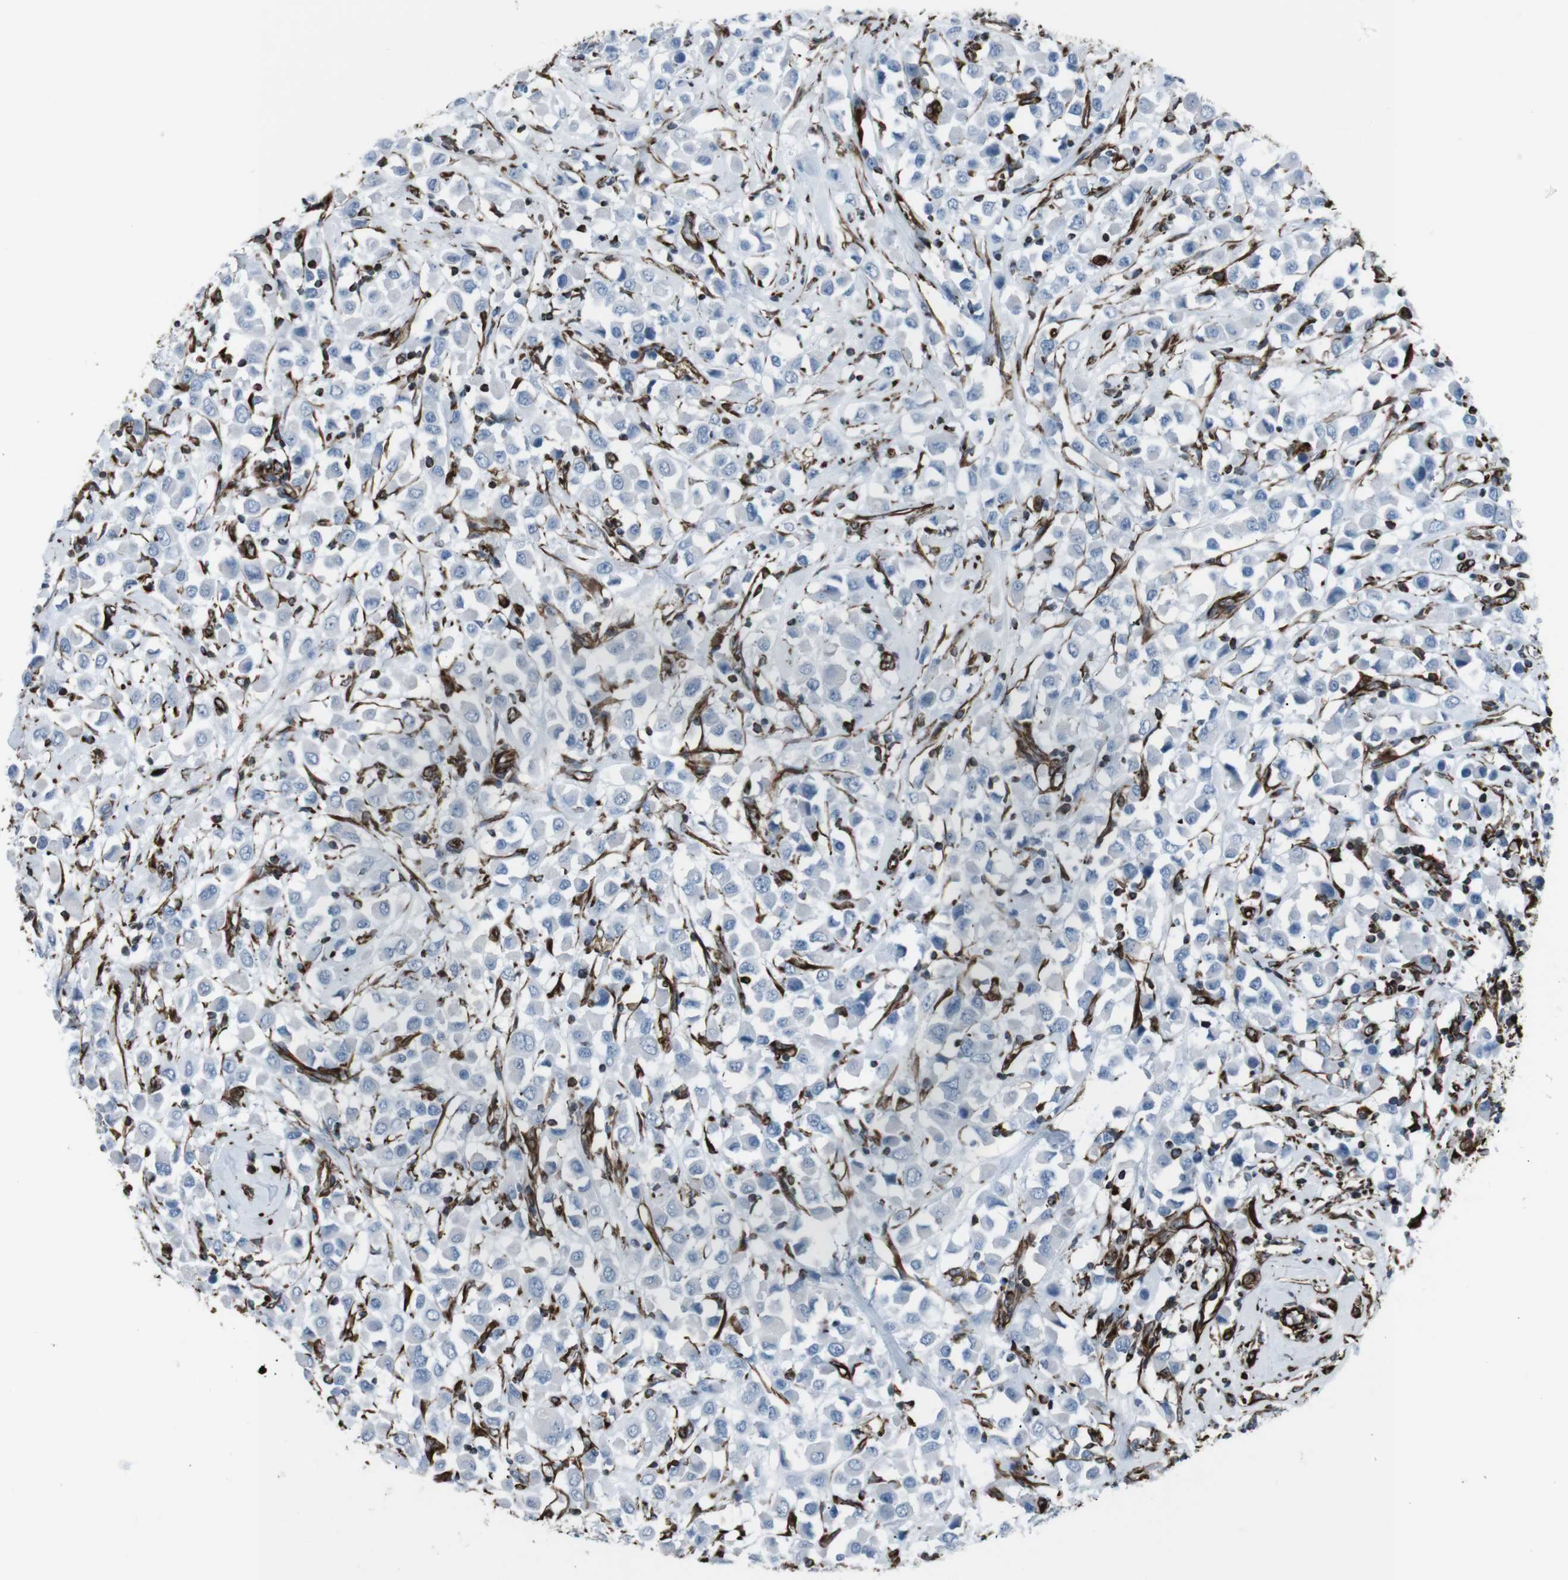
{"staining": {"intensity": "negative", "quantity": "none", "location": "none"}, "tissue": "breast cancer", "cell_type": "Tumor cells", "image_type": "cancer", "snomed": [{"axis": "morphology", "description": "Duct carcinoma"}, {"axis": "topography", "description": "Breast"}], "caption": "IHC histopathology image of breast infiltrating ductal carcinoma stained for a protein (brown), which exhibits no staining in tumor cells.", "gene": "ZDHHC6", "patient": {"sex": "female", "age": 61}}